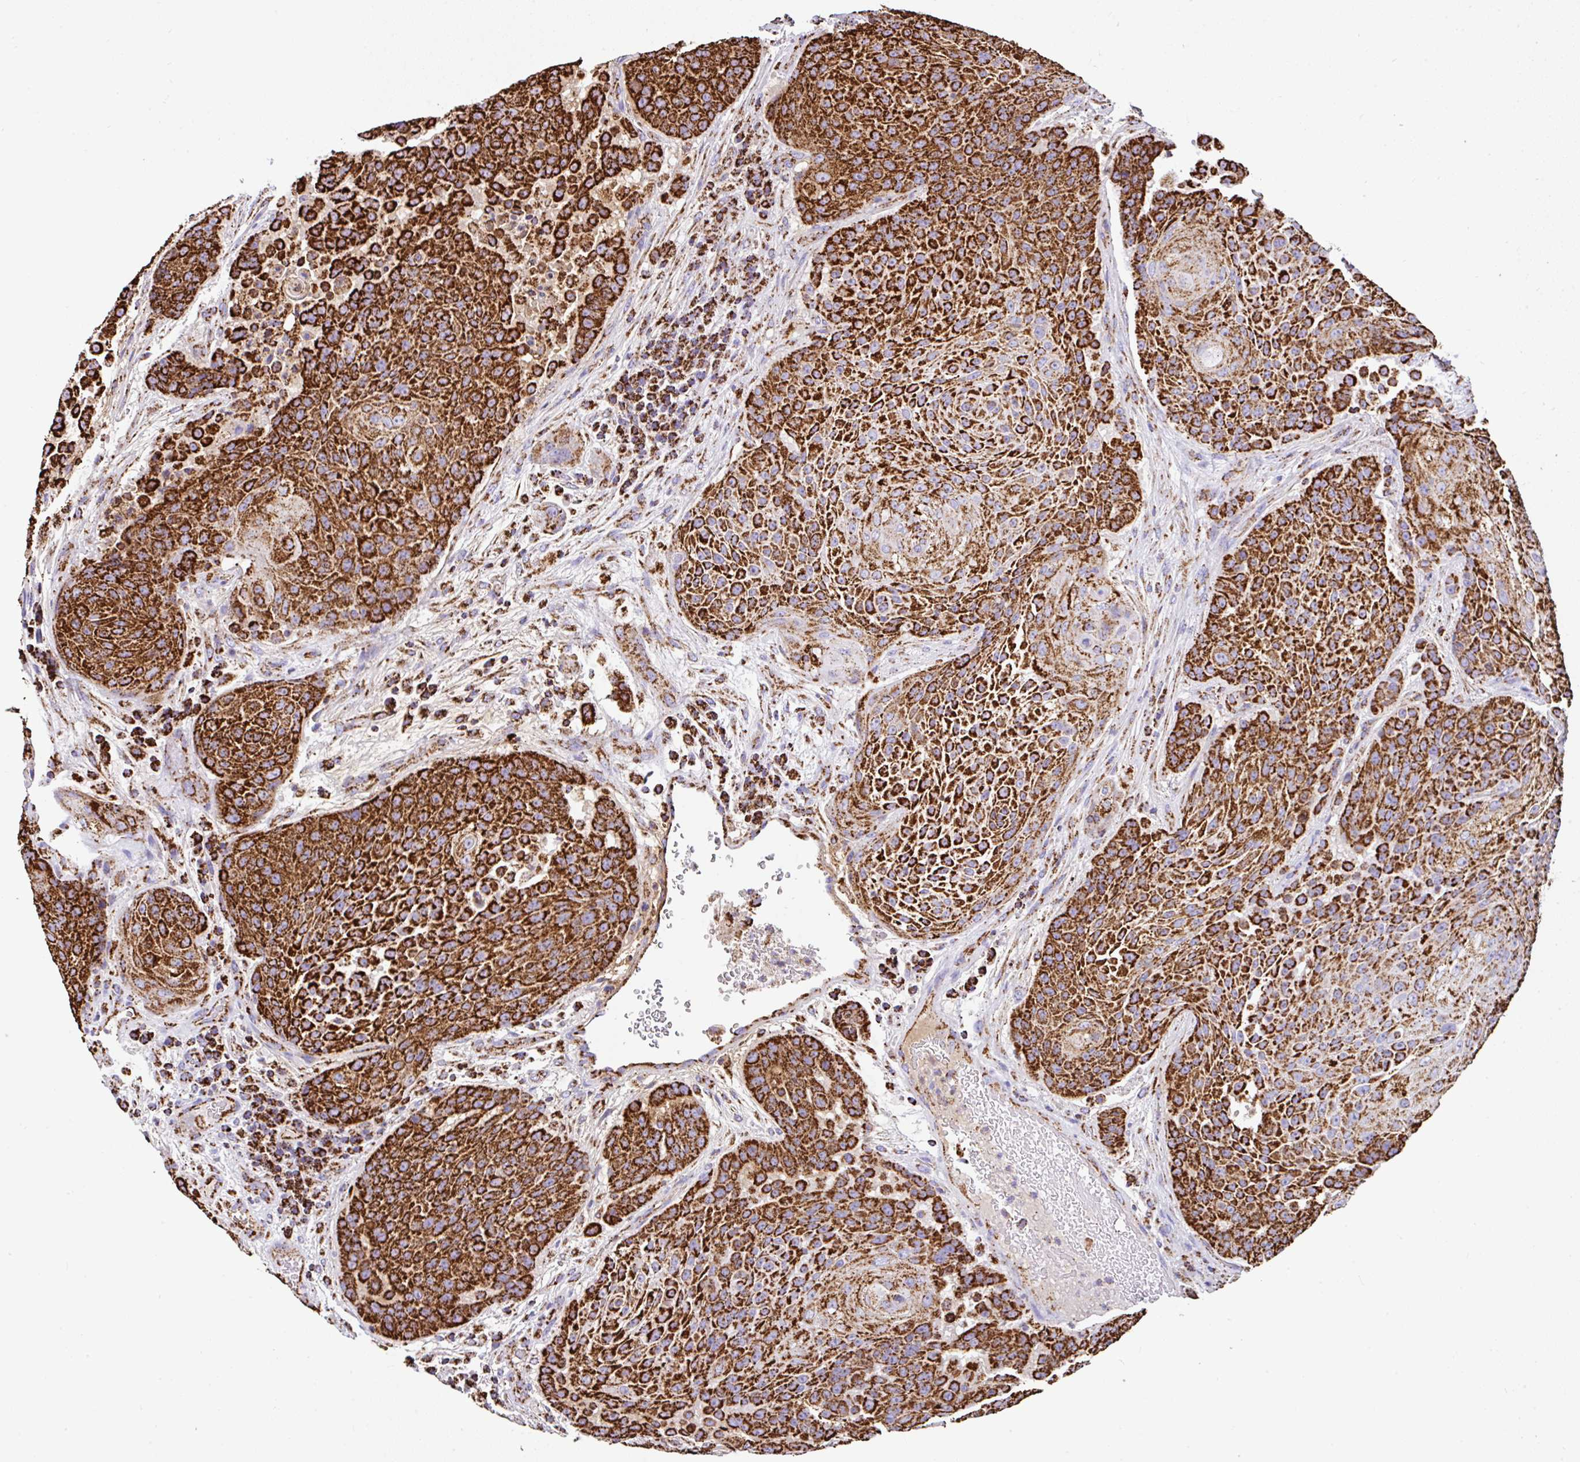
{"staining": {"intensity": "strong", "quantity": ">75%", "location": "cytoplasmic/membranous"}, "tissue": "urothelial cancer", "cell_type": "Tumor cells", "image_type": "cancer", "snomed": [{"axis": "morphology", "description": "Urothelial carcinoma, High grade"}, {"axis": "topography", "description": "Urinary bladder"}], "caption": "This micrograph reveals high-grade urothelial carcinoma stained with immunohistochemistry (IHC) to label a protein in brown. The cytoplasmic/membranous of tumor cells show strong positivity for the protein. Nuclei are counter-stained blue.", "gene": "ANKRD33B", "patient": {"sex": "female", "age": 63}}